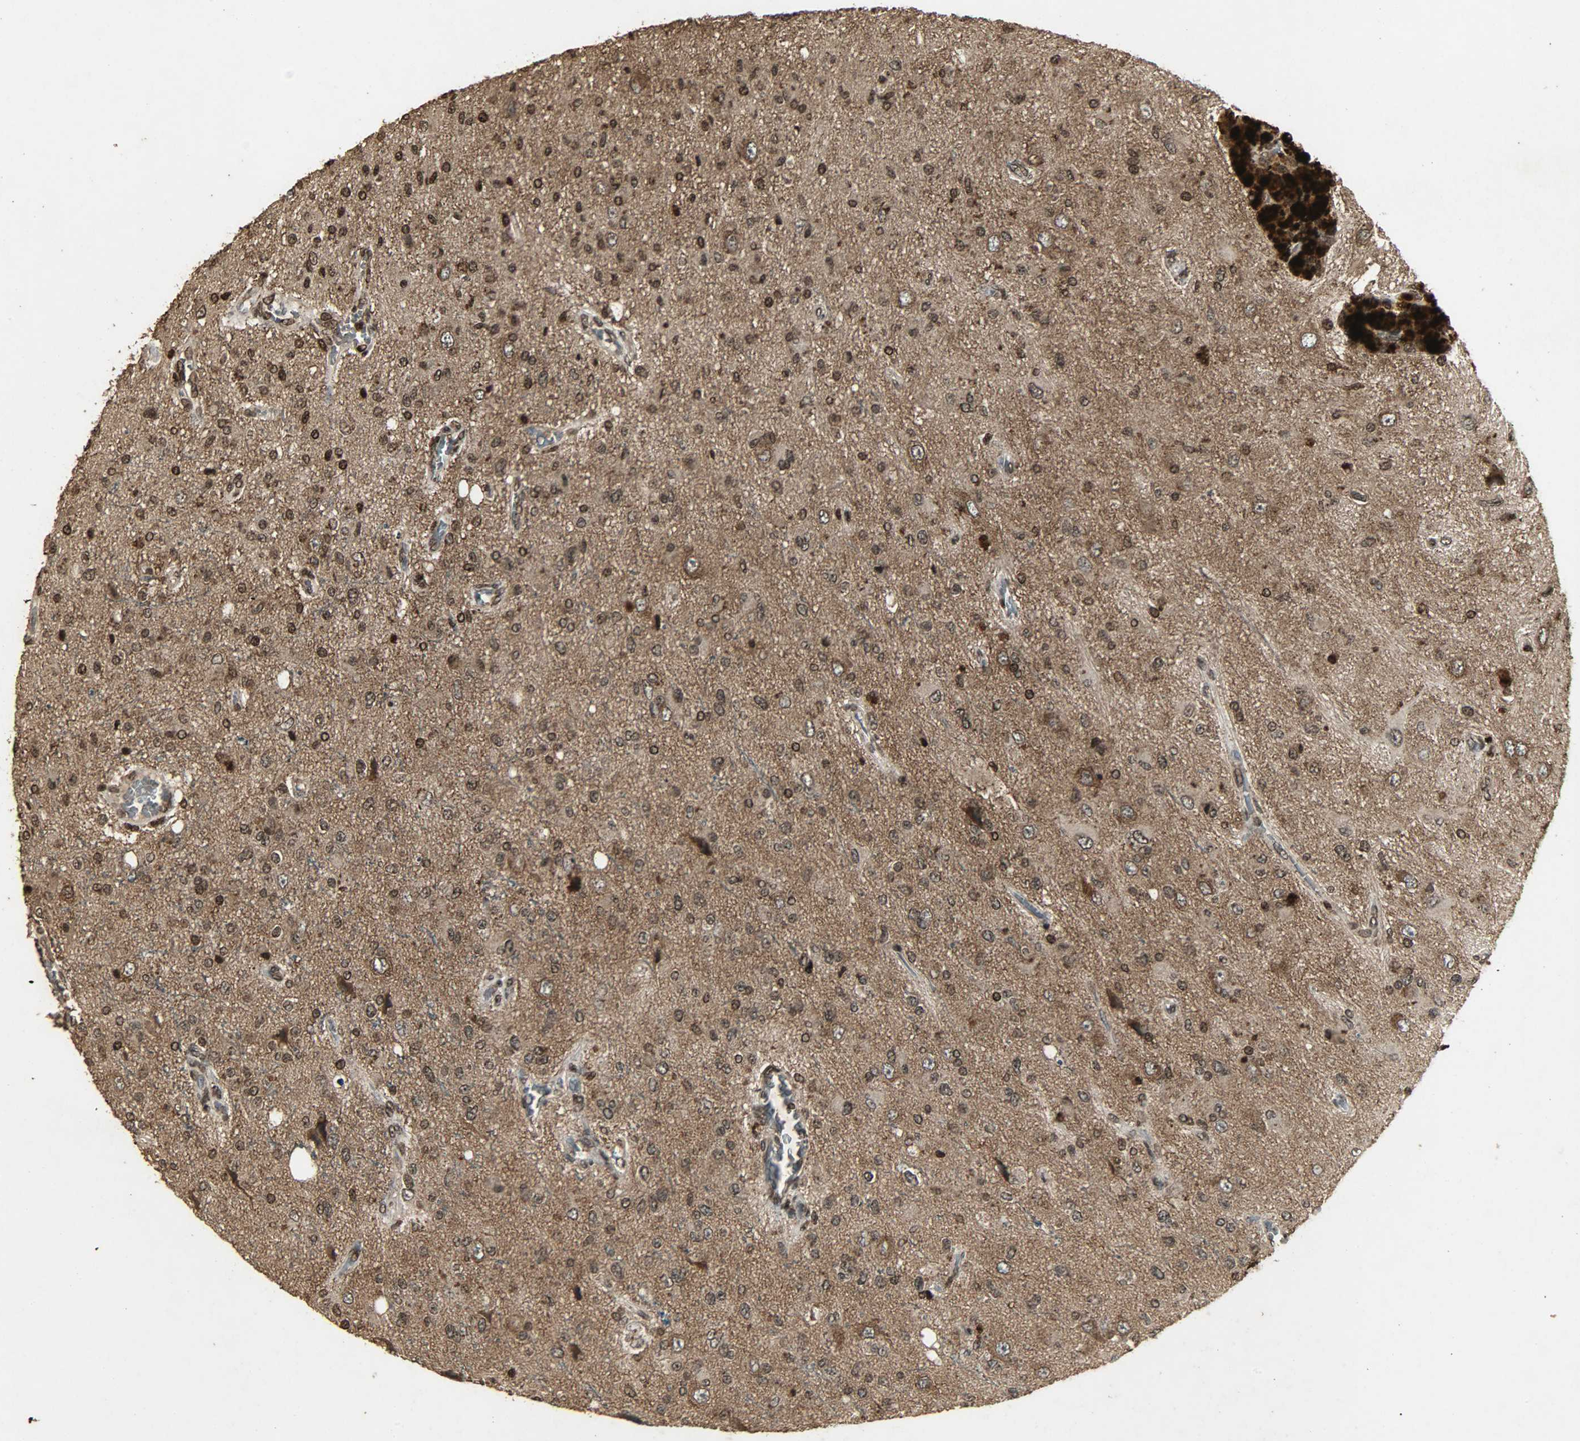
{"staining": {"intensity": "strong", "quantity": ">75%", "location": "cytoplasmic/membranous,nuclear"}, "tissue": "glioma", "cell_type": "Tumor cells", "image_type": "cancer", "snomed": [{"axis": "morphology", "description": "Glioma, malignant, High grade"}, {"axis": "topography", "description": "Brain"}], "caption": "Strong cytoplasmic/membranous and nuclear protein staining is seen in about >75% of tumor cells in malignant high-grade glioma.", "gene": "PPP3R1", "patient": {"sex": "male", "age": 47}}